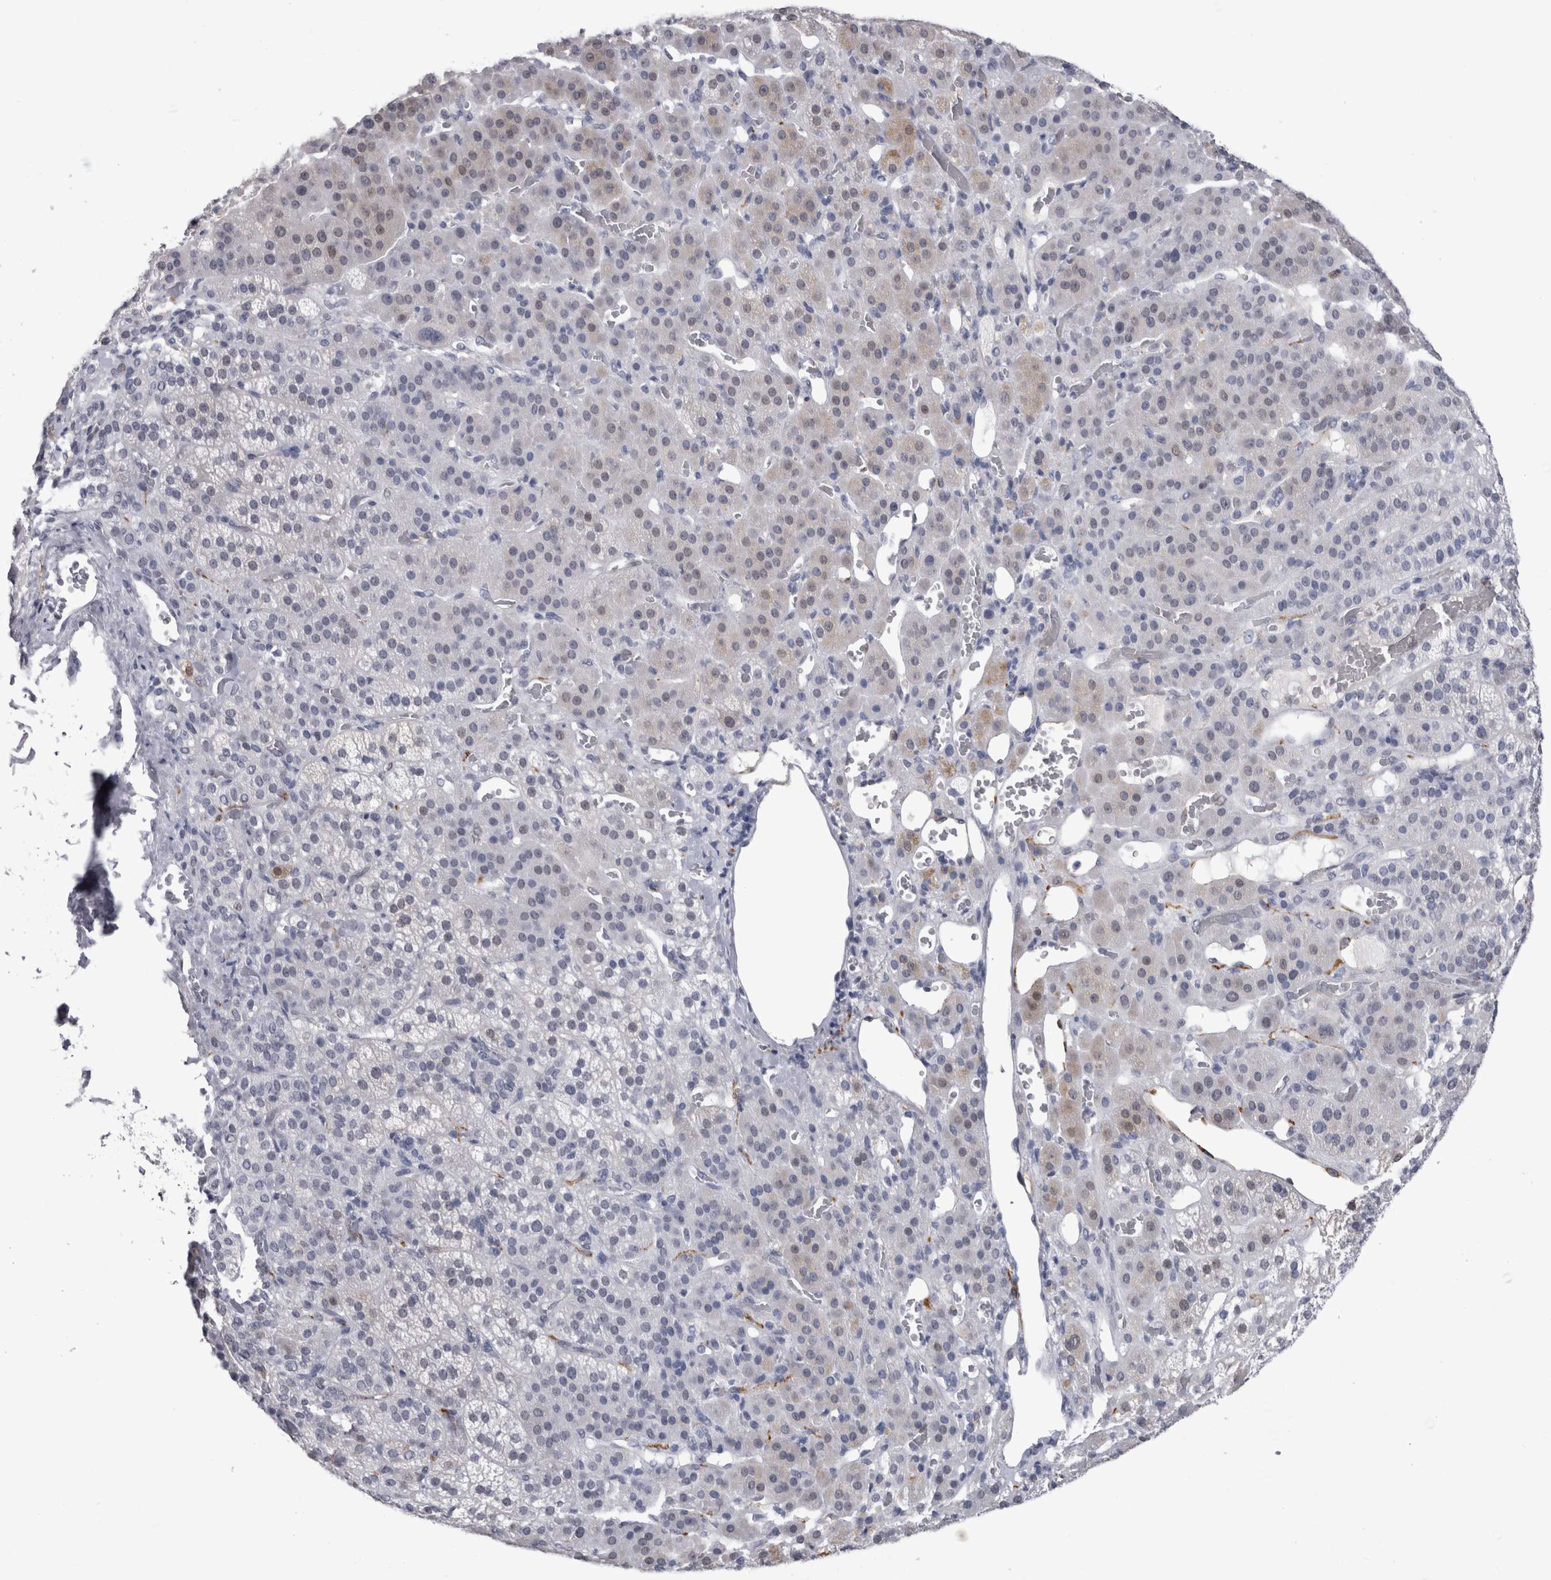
{"staining": {"intensity": "weak", "quantity": "<25%", "location": "cytoplasmic/membranous,nuclear"}, "tissue": "adrenal gland", "cell_type": "Glandular cells", "image_type": "normal", "snomed": [{"axis": "morphology", "description": "Normal tissue, NOS"}, {"axis": "topography", "description": "Adrenal gland"}], "caption": "Immunohistochemistry (IHC) of normal adrenal gland displays no expression in glandular cells. (Stains: DAB (3,3'-diaminobenzidine) immunohistochemistry with hematoxylin counter stain, Microscopy: brightfield microscopy at high magnification).", "gene": "ACOT7", "patient": {"sex": "male", "age": 57}}